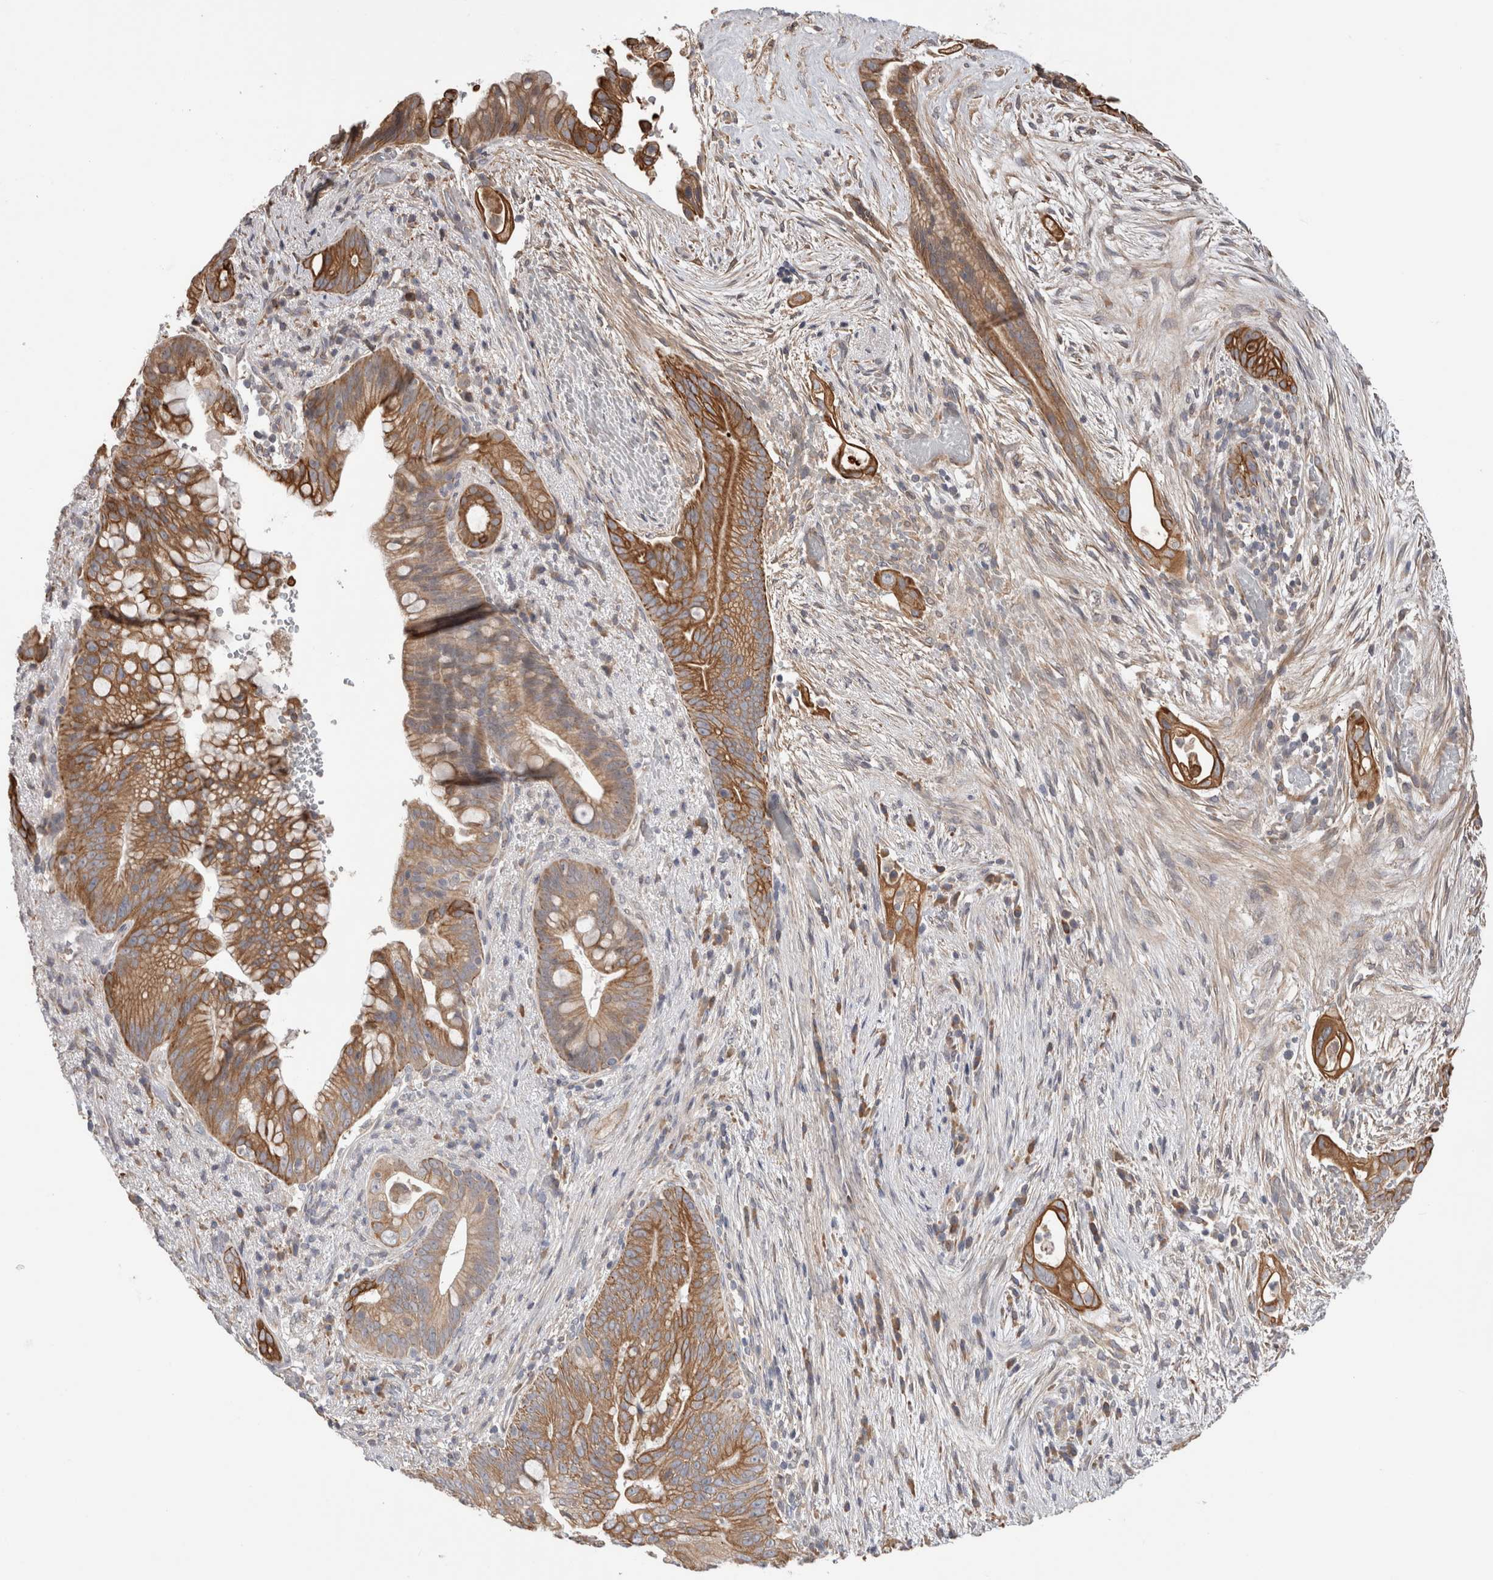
{"staining": {"intensity": "moderate", "quantity": ">75%", "location": "cytoplasmic/membranous"}, "tissue": "pancreatic cancer", "cell_type": "Tumor cells", "image_type": "cancer", "snomed": [{"axis": "morphology", "description": "Adenocarcinoma, NOS"}, {"axis": "topography", "description": "Pancreas"}], "caption": "Immunohistochemistry (IHC) photomicrograph of human pancreatic cancer stained for a protein (brown), which shows medium levels of moderate cytoplasmic/membranous staining in approximately >75% of tumor cells.", "gene": "SMAP2", "patient": {"sex": "male", "age": 53}}